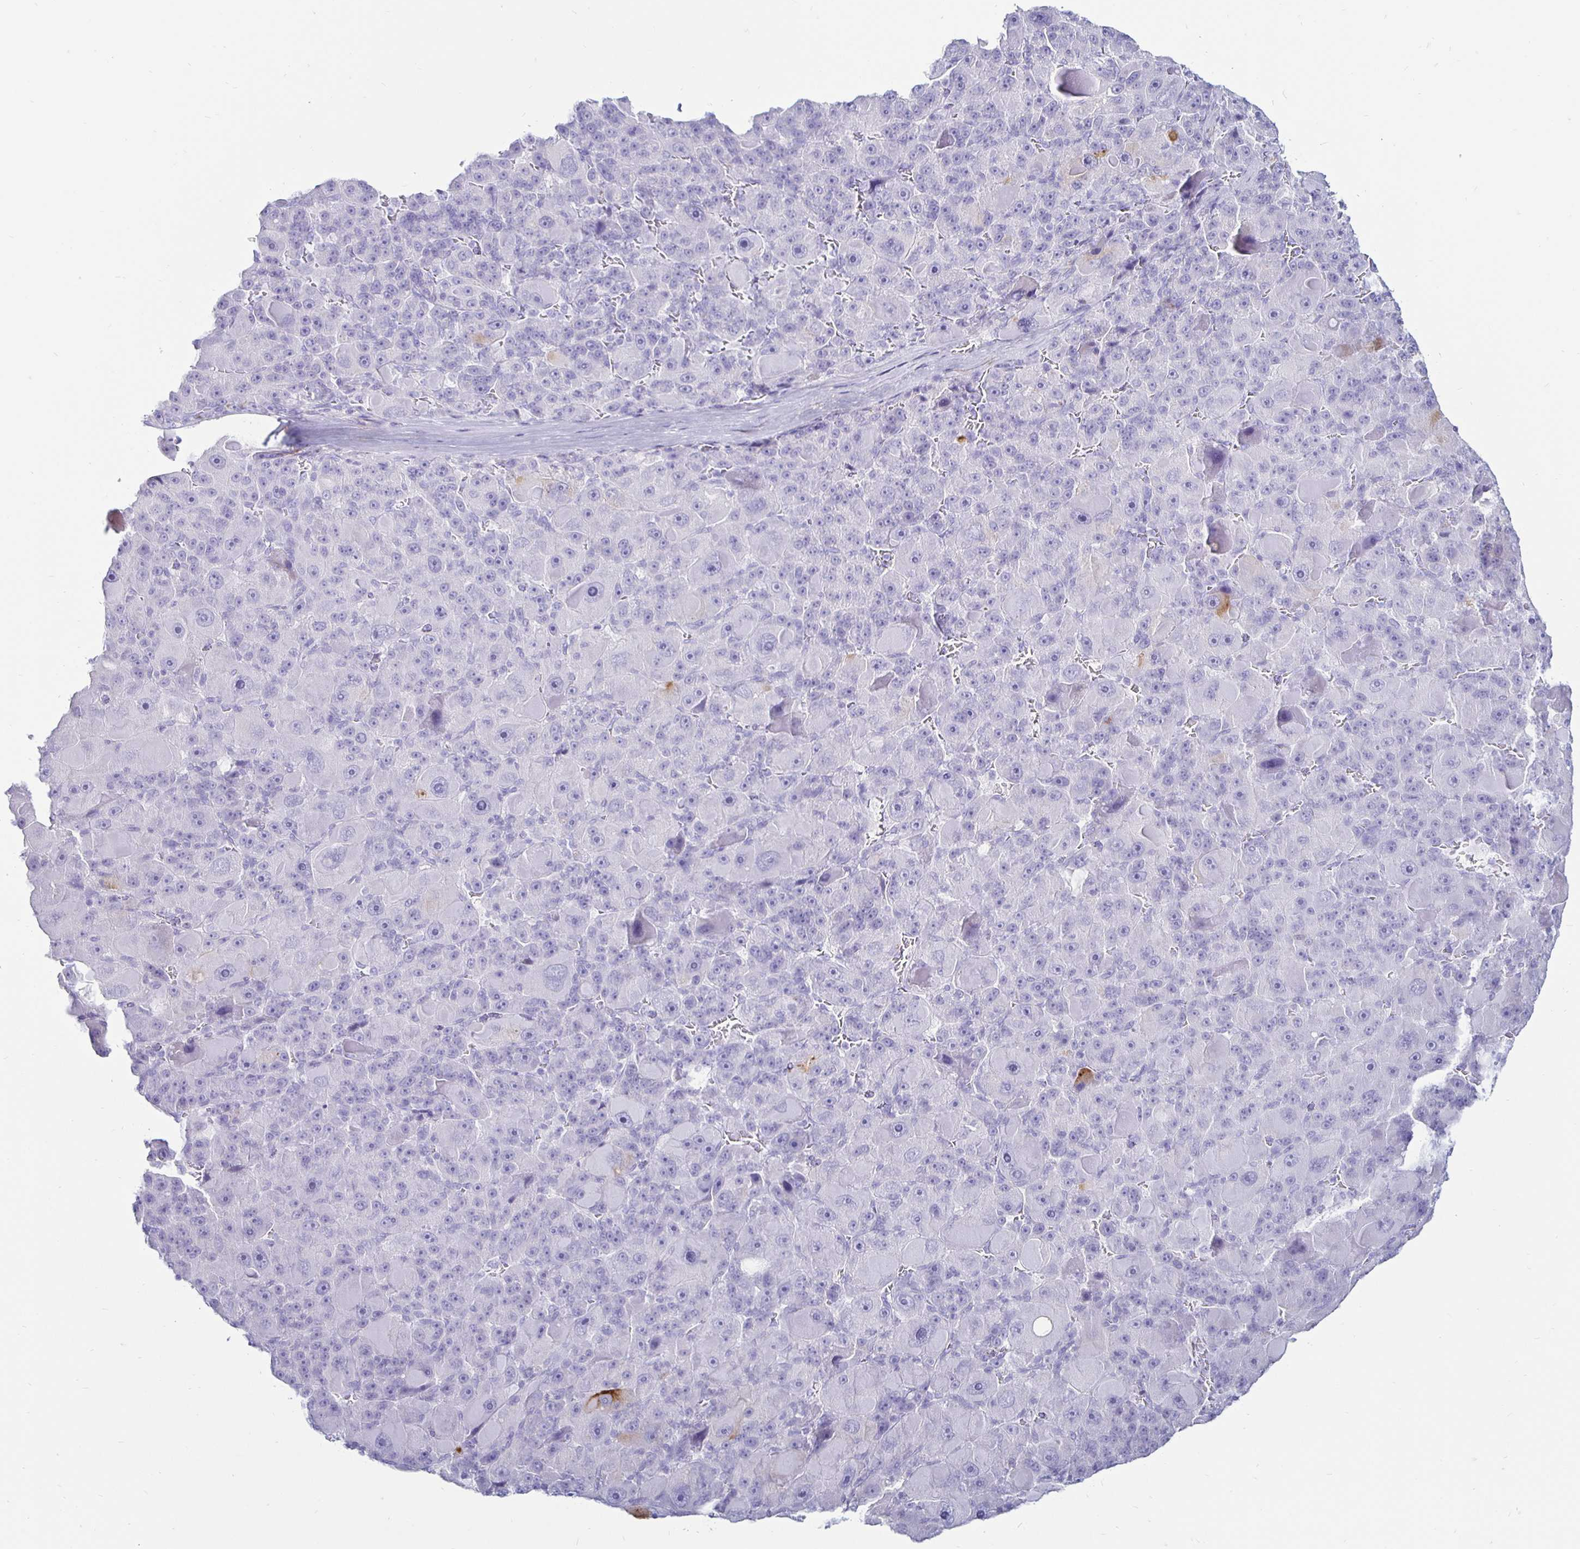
{"staining": {"intensity": "negative", "quantity": "none", "location": "none"}, "tissue": "liver cancer", "cell_type": "Tumor cells", "image_type": "cancer", "snomed": [{"axis": "morphology", "description": "Carcinoma, Hepatocellular, NOS"}, {"axis": "topography", "description": "Liver"}], "caption": "A histopathology image of liver cancer stained for a protein displays no brown staining in tumor cells.", "gene": "TIMP1", "patient": {"sex": "male", "age": 76}}